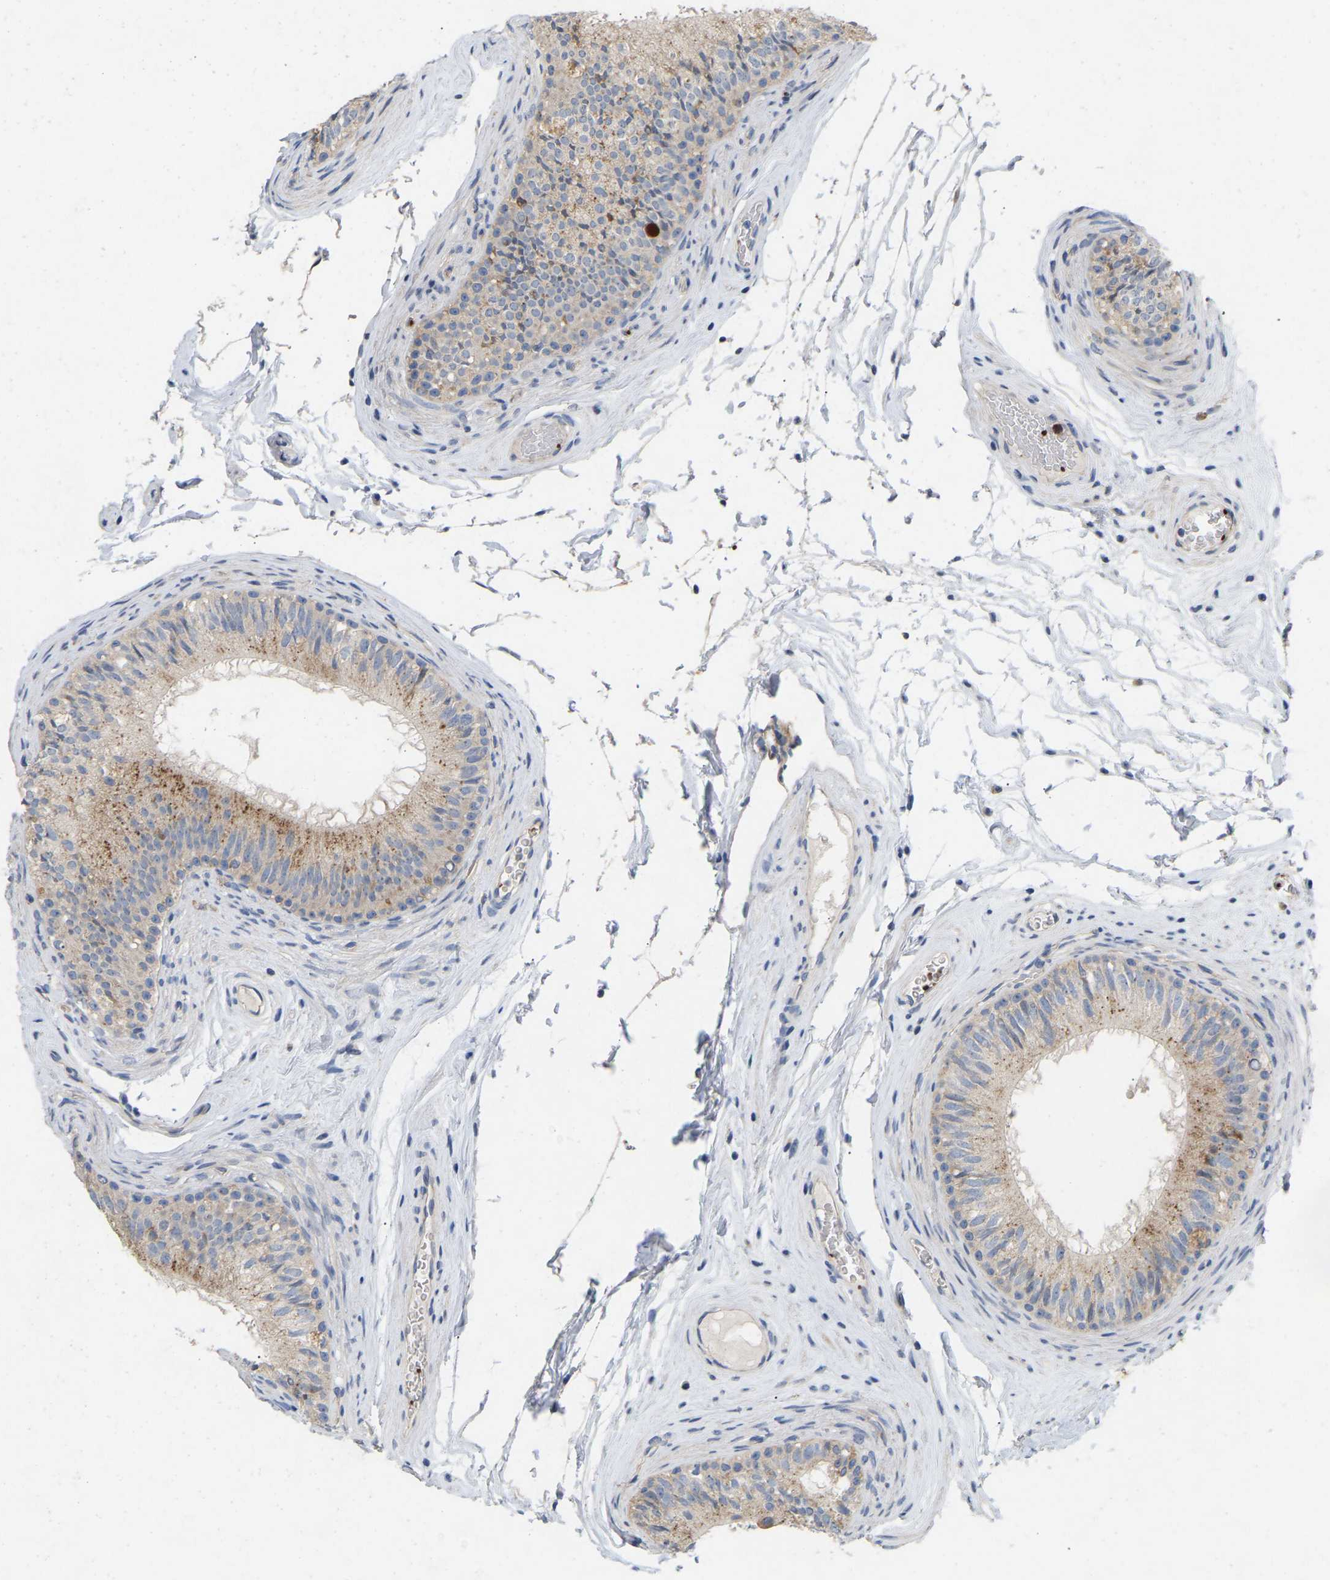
{"staining": {"intensity": "moderate", "quantity": ">75%", "location": "cytoplasmic/membranous"}, "tissue": "epididymis", "cell_type": "Glandular cells", "image_type": "normal", "snomed": [{"axis": "morphology", "description": "Normal tissue, NOS"}, {"axis": "topography", "description": "Testis"}, {"axis": "topography", "description": "Epididymis"}], "caption": "This micrograph exhibits immunohistochemistry (IHC) staining of unremarkable human epididymis, with medium moderate cytoplasmic/membranous staining in about >75% of glandular cells.", "gene": "RHEB", "patient": {"sex": "male", "age": 36}}